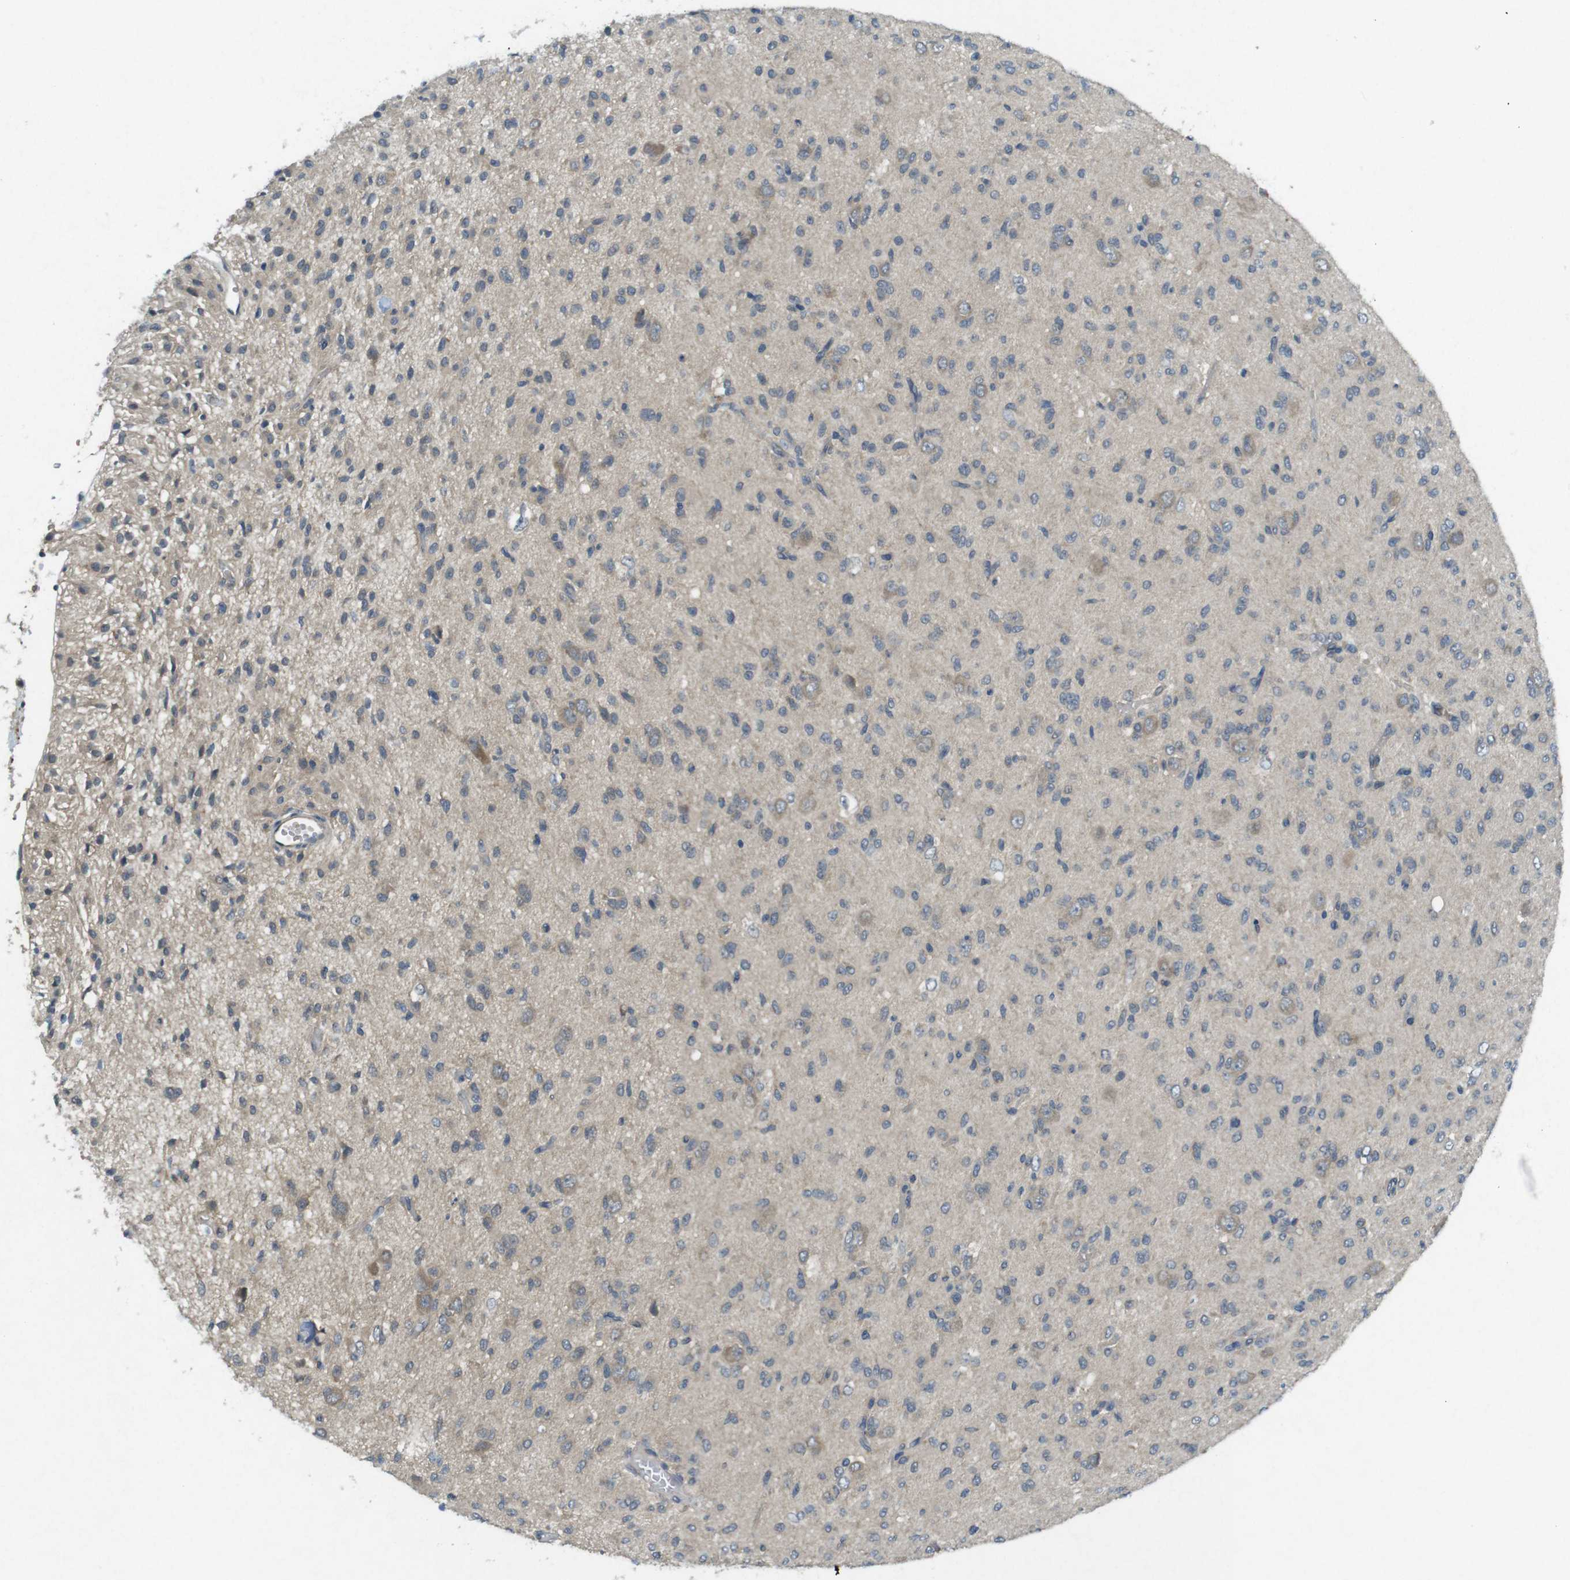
{"staining": {"intensity": "negative", "quantity": "none", "location": "none"}, "tissue": "glioma", "cell_type": "Tumor cells", "image_type": "cancer", "snomed": [{"axis": "morphology", "description": "Glioma, malignant, High grade"}, {"axis": "topography", "description": "Brain"}], "caption": "Tumor cells are negative for protein expression in human malignant glioma (high-grade).", "gene": "SUGT1", "patient": {"sex": "female", "age": 59}}